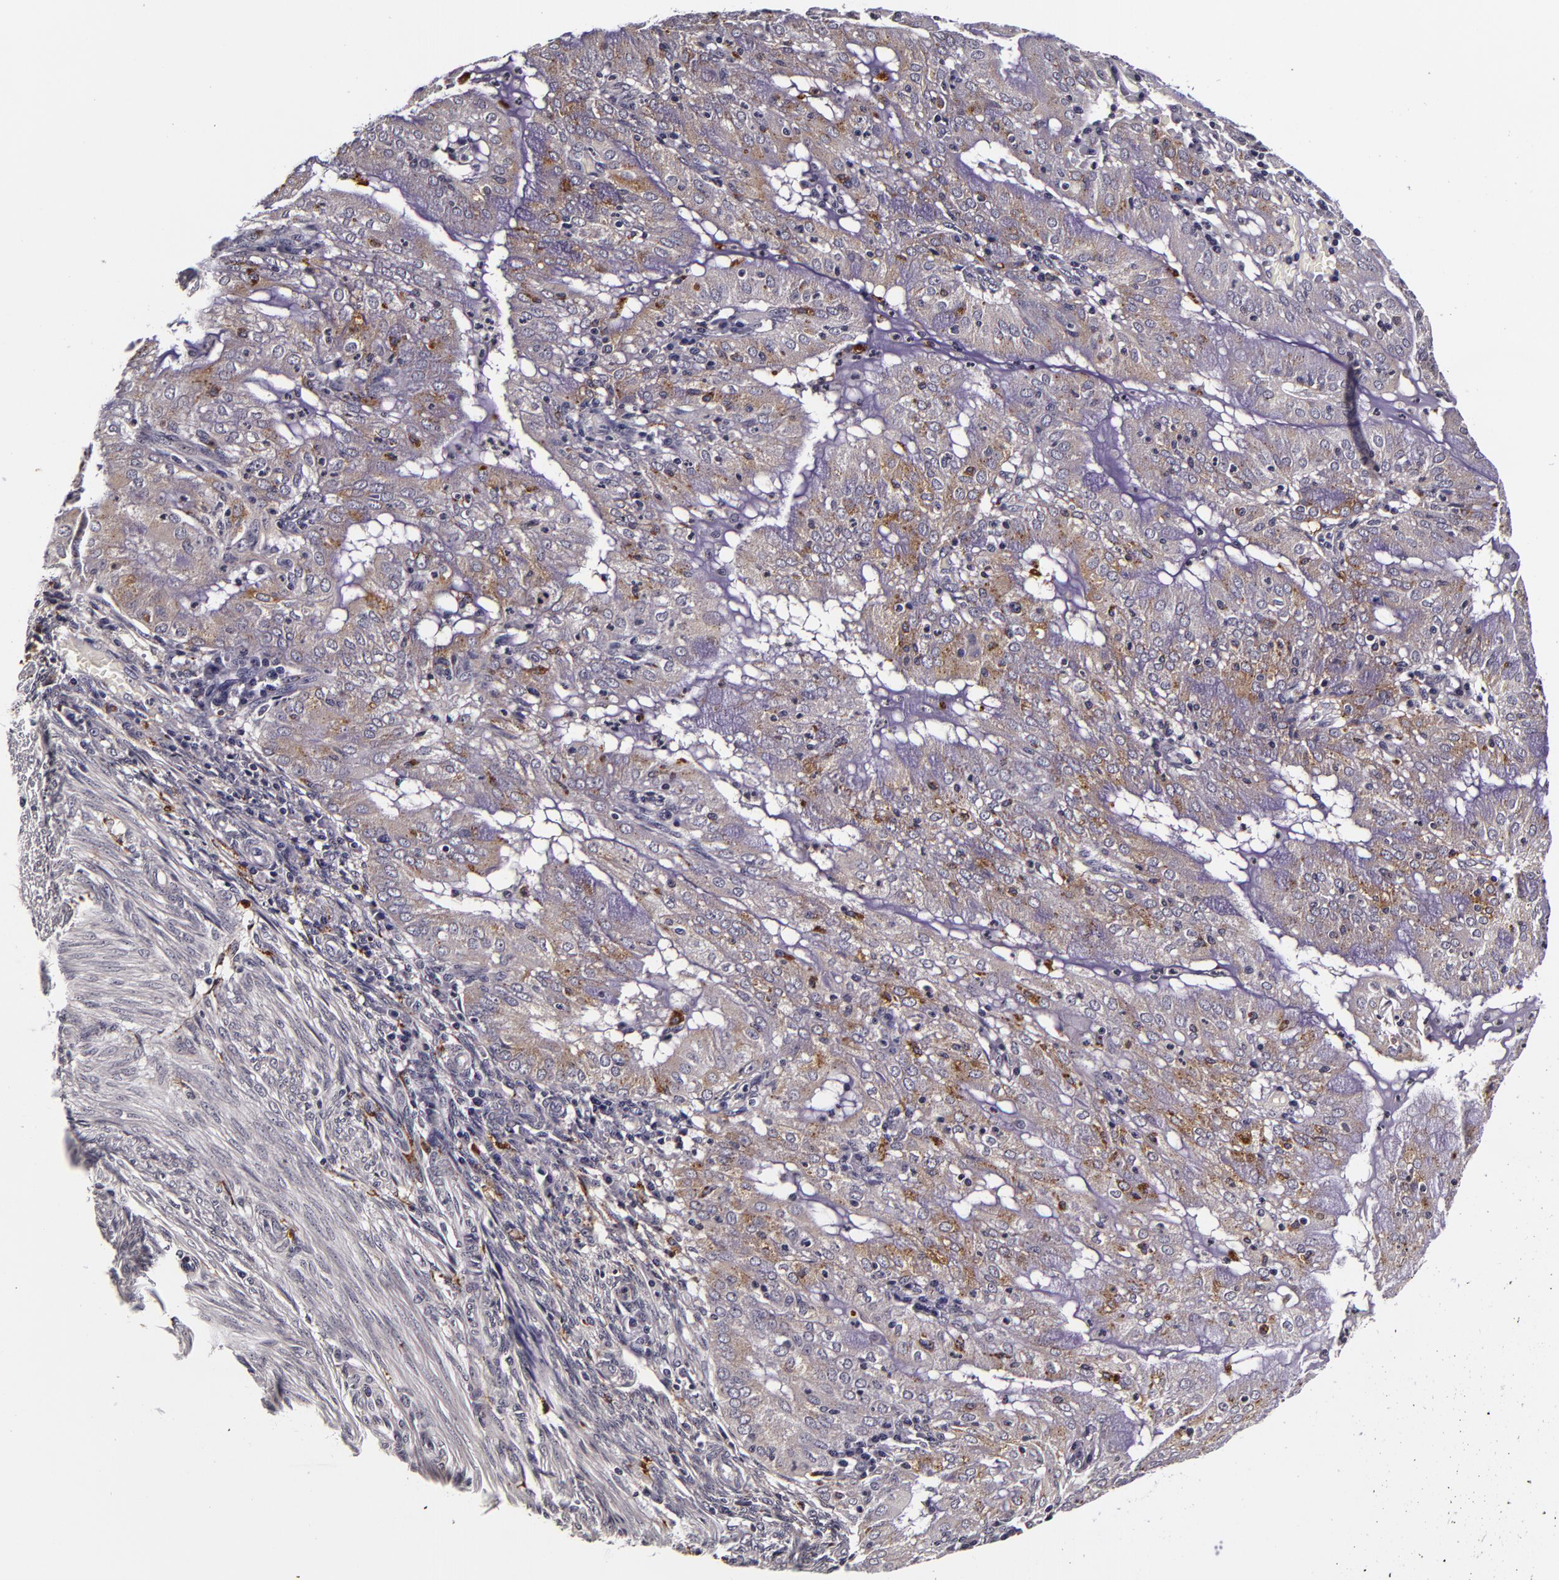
{"staining": {"intensity": "negative", "quantity": "none", "location": "none"}, "tissue": "endometrial cancer", "cell_type": "Tumor cells", "image_type": "cancer", "snomed": [{"axis": "morphology", "description": "Adenocarcinoma, NOS"}, {"axis": "topography", "description": "Endometrium"}], "caption": "High power microscopy histopathology image of an immunohistochemistry (IHC) image of endometrial cancer, revealing no significant expression in tumor cells.", "gene": "LGALS3BP", "patient": {"sex": "female", "age": 63}}